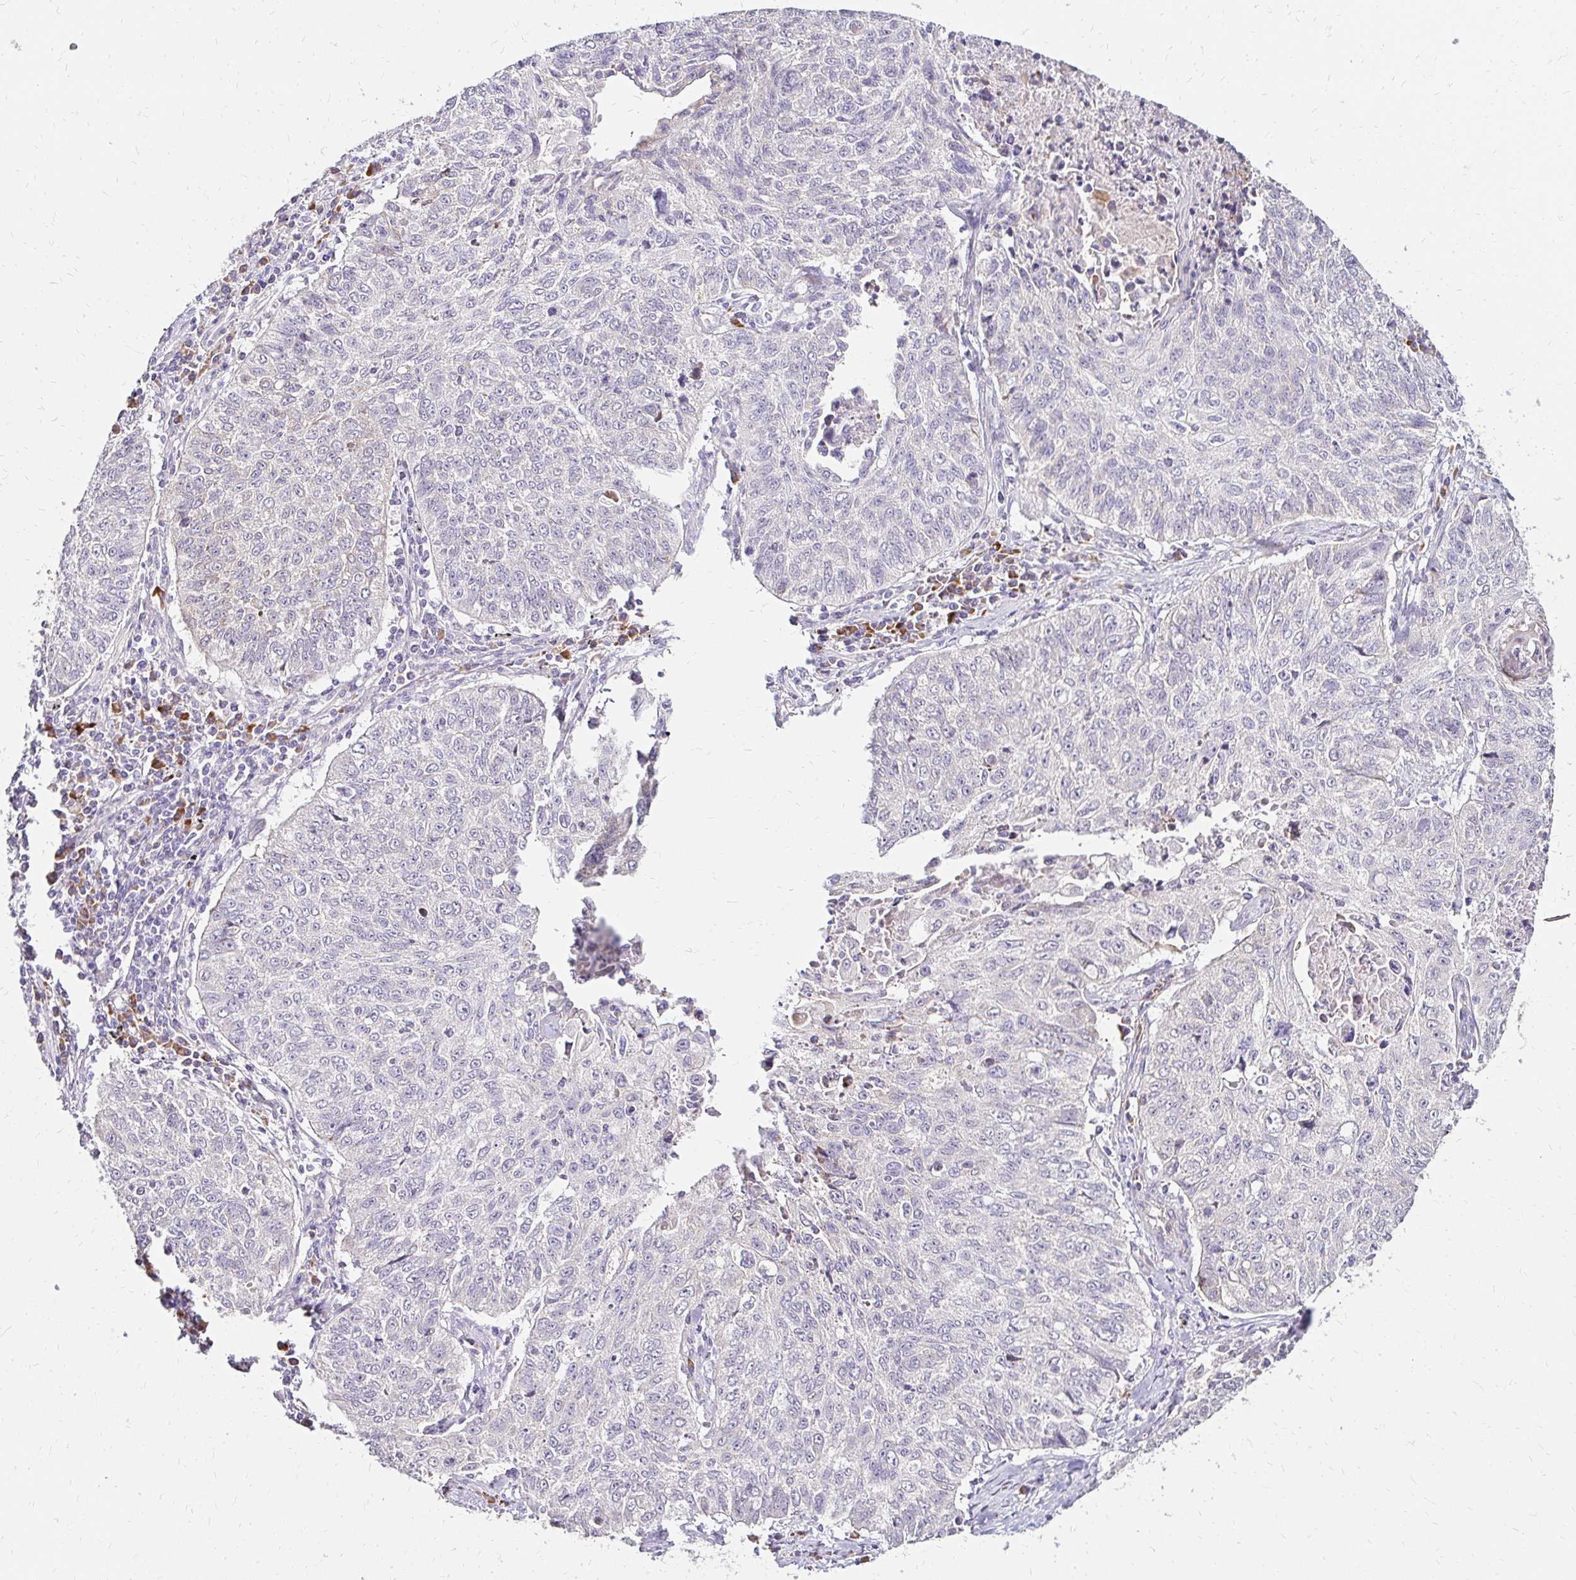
{"staining": {"intensity": "negative", "quantity": "none", "location": "none"}, "tissue": "lung cancer", "cell_type": "Tumor cells", "image_type": "cancer", "snomed": [{"axis": "morphology", "description": "Normal morphology"}, {"axis": "morphology", "description": "Aneuploidy"}, {"axis": "morphology", "description": "Squamous cell carcinoma, NOS"}, {"axis": "topography", "description": "Lymph node"}, {"axis": "topography", "description": "Lung"}], "caption": "Tumor cells are negative for brown protein staining in lung aneuploidy.", "gene": "PRIMA1", "patient": {"sex": "female", "age": 76}}